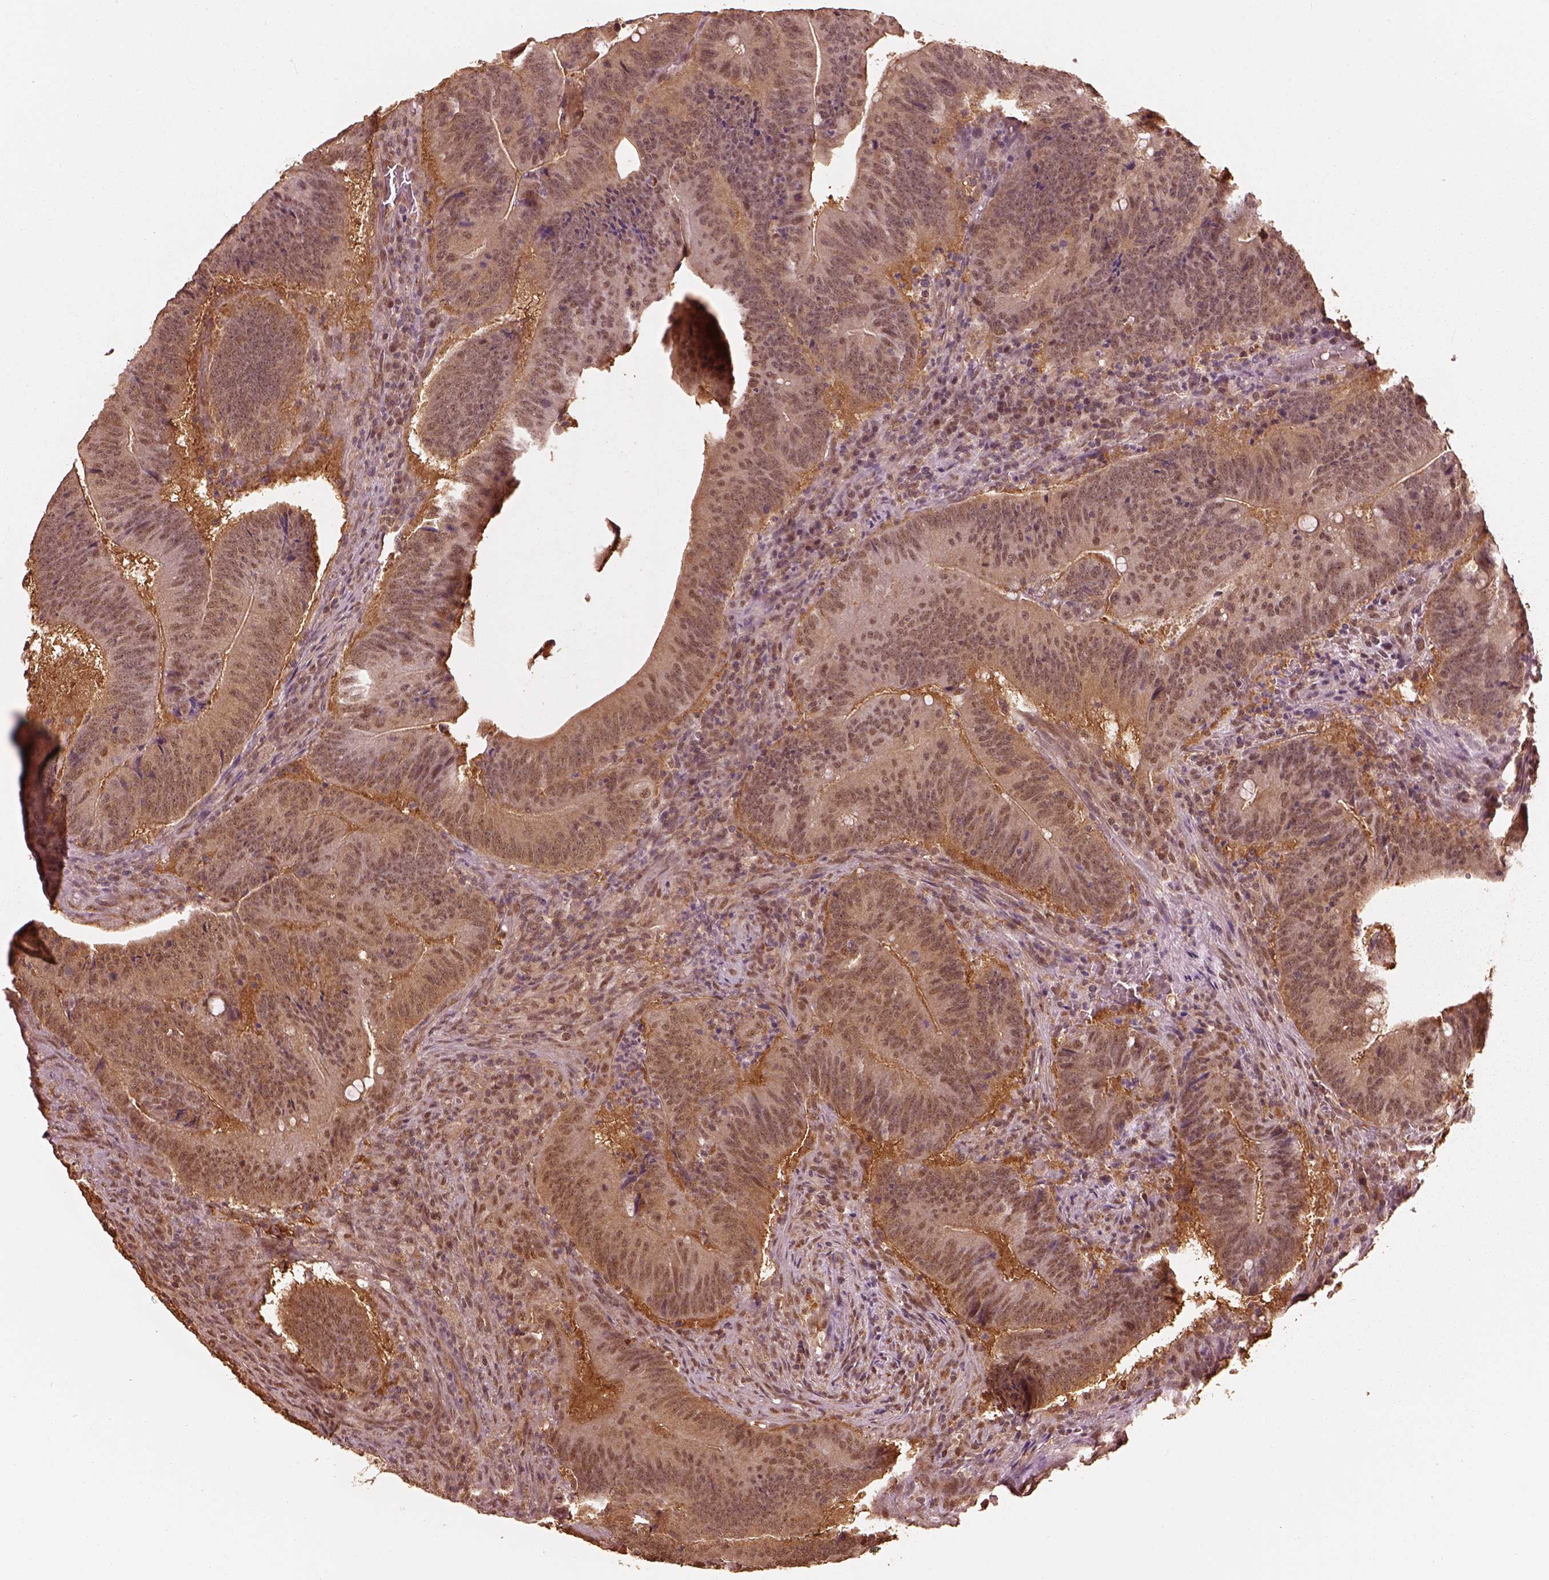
{"staining": {"intensity": "weak", "quantity": ">75%", "location": "cytoplasmic/membranous"}, "tissue": "colorectal cancer", "cell_type": "Tumor cells", "image_type": "cancer", "snomed": [{"axis": "morphology", "description": "Adenocarcinoma, NOS"}, {"axis": "topography", "description": "Colon"}], "caption": "Protein staining of colorectal cancer tissue shows weak cytoplasmic/membranous expression in approximately >75% of tumor cells.", "gene": "PSMC5", "patient": {"sex": "female", "age": 87}}